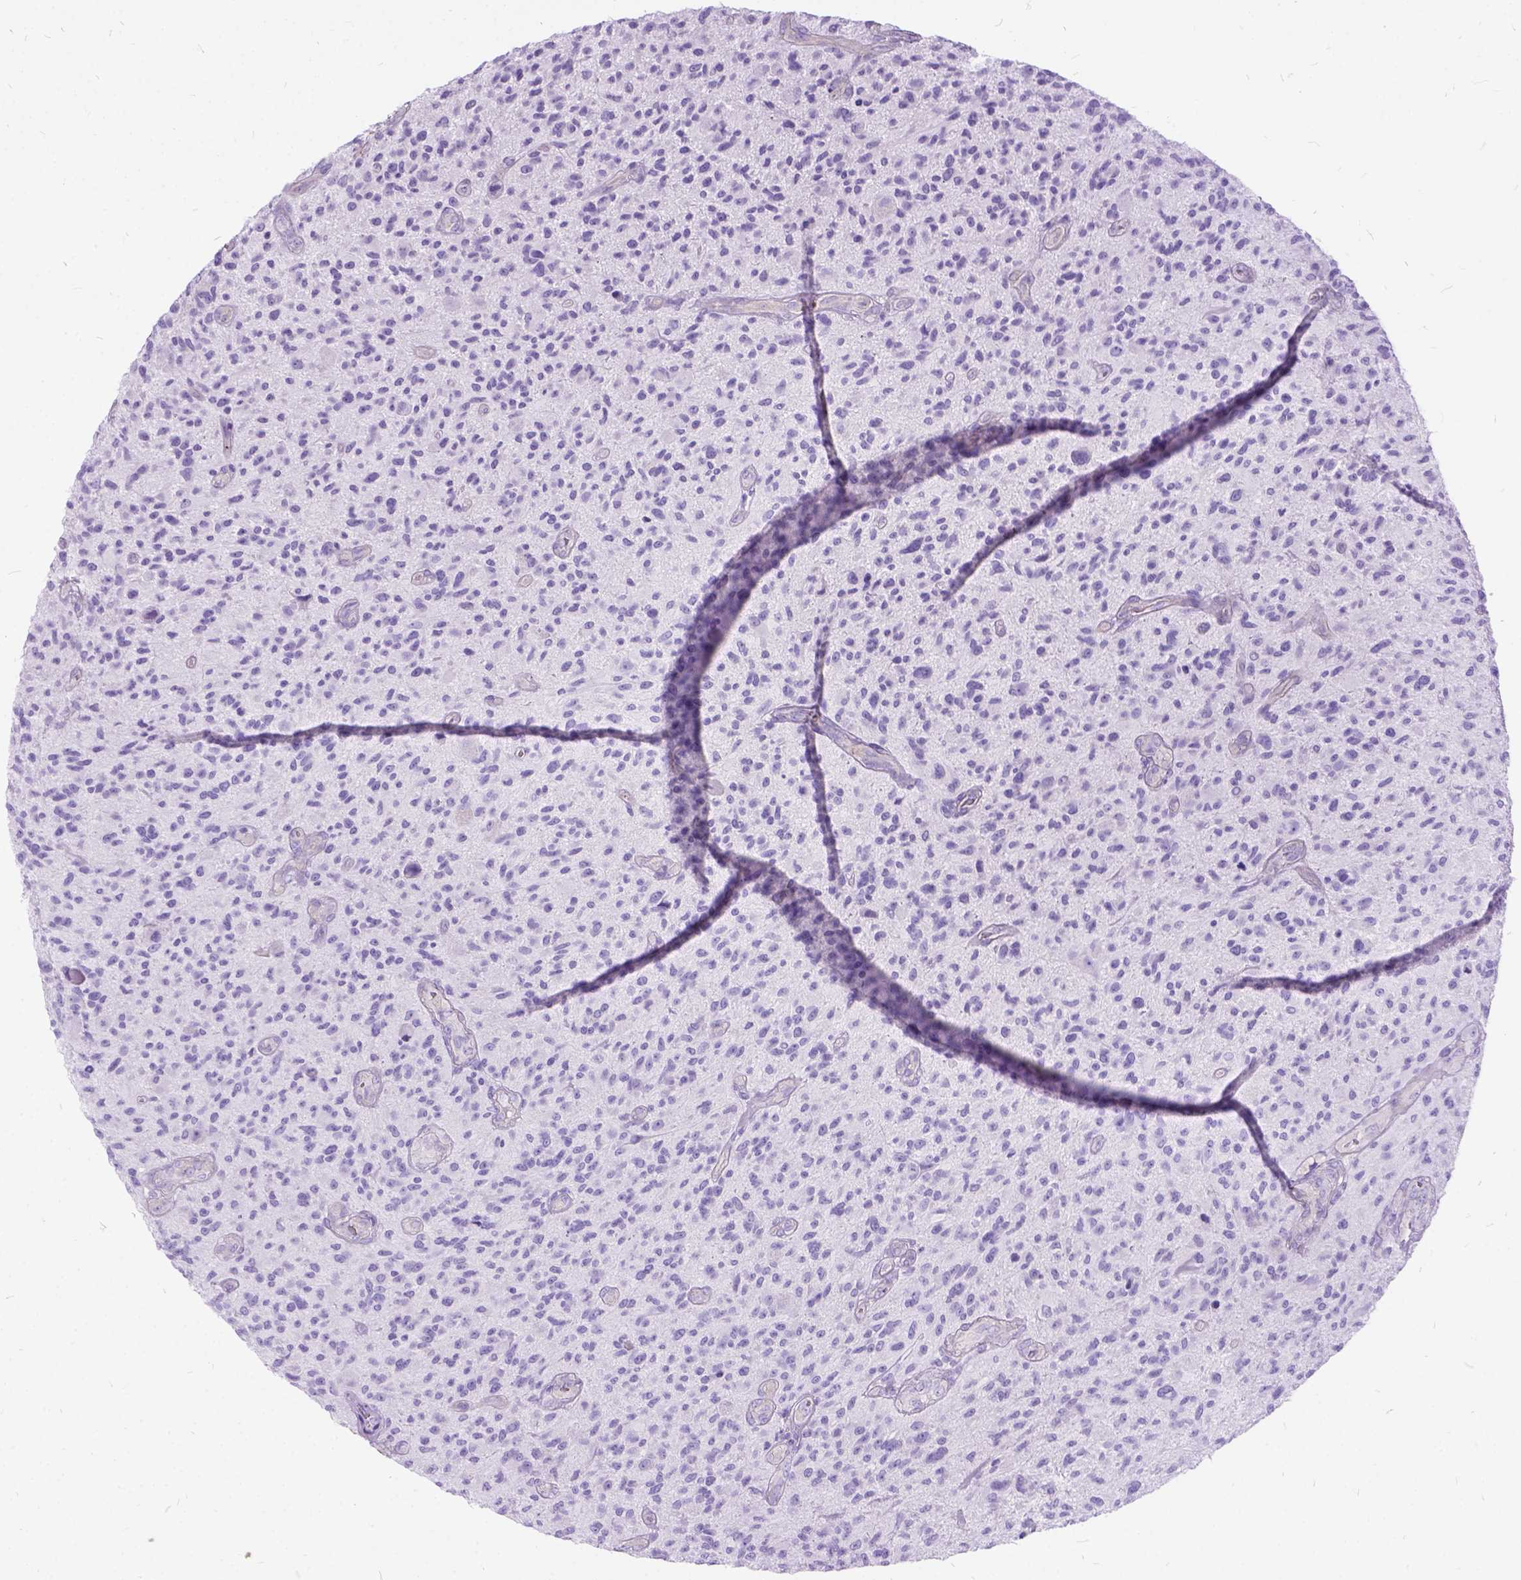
{"staining": {"intensity": "negative", "quantity": "none", "location": "none"}, "tissue": "glioma", "cell_type": "Tumor cells", "image_type": "cancer", "snomed": [{"axis": "morphology", "description": "Glioma, malignant, High grade"}, {"axis": "topography", "description": "Brain"}], "caption": "An IHC photomicrograph of malignant glioma (high-grade) is shown. There is no staining in tumor cells of malignant glioma (high-grade).", "gene": "ARL9", "patient": {"sex": "male", "age": 47}}